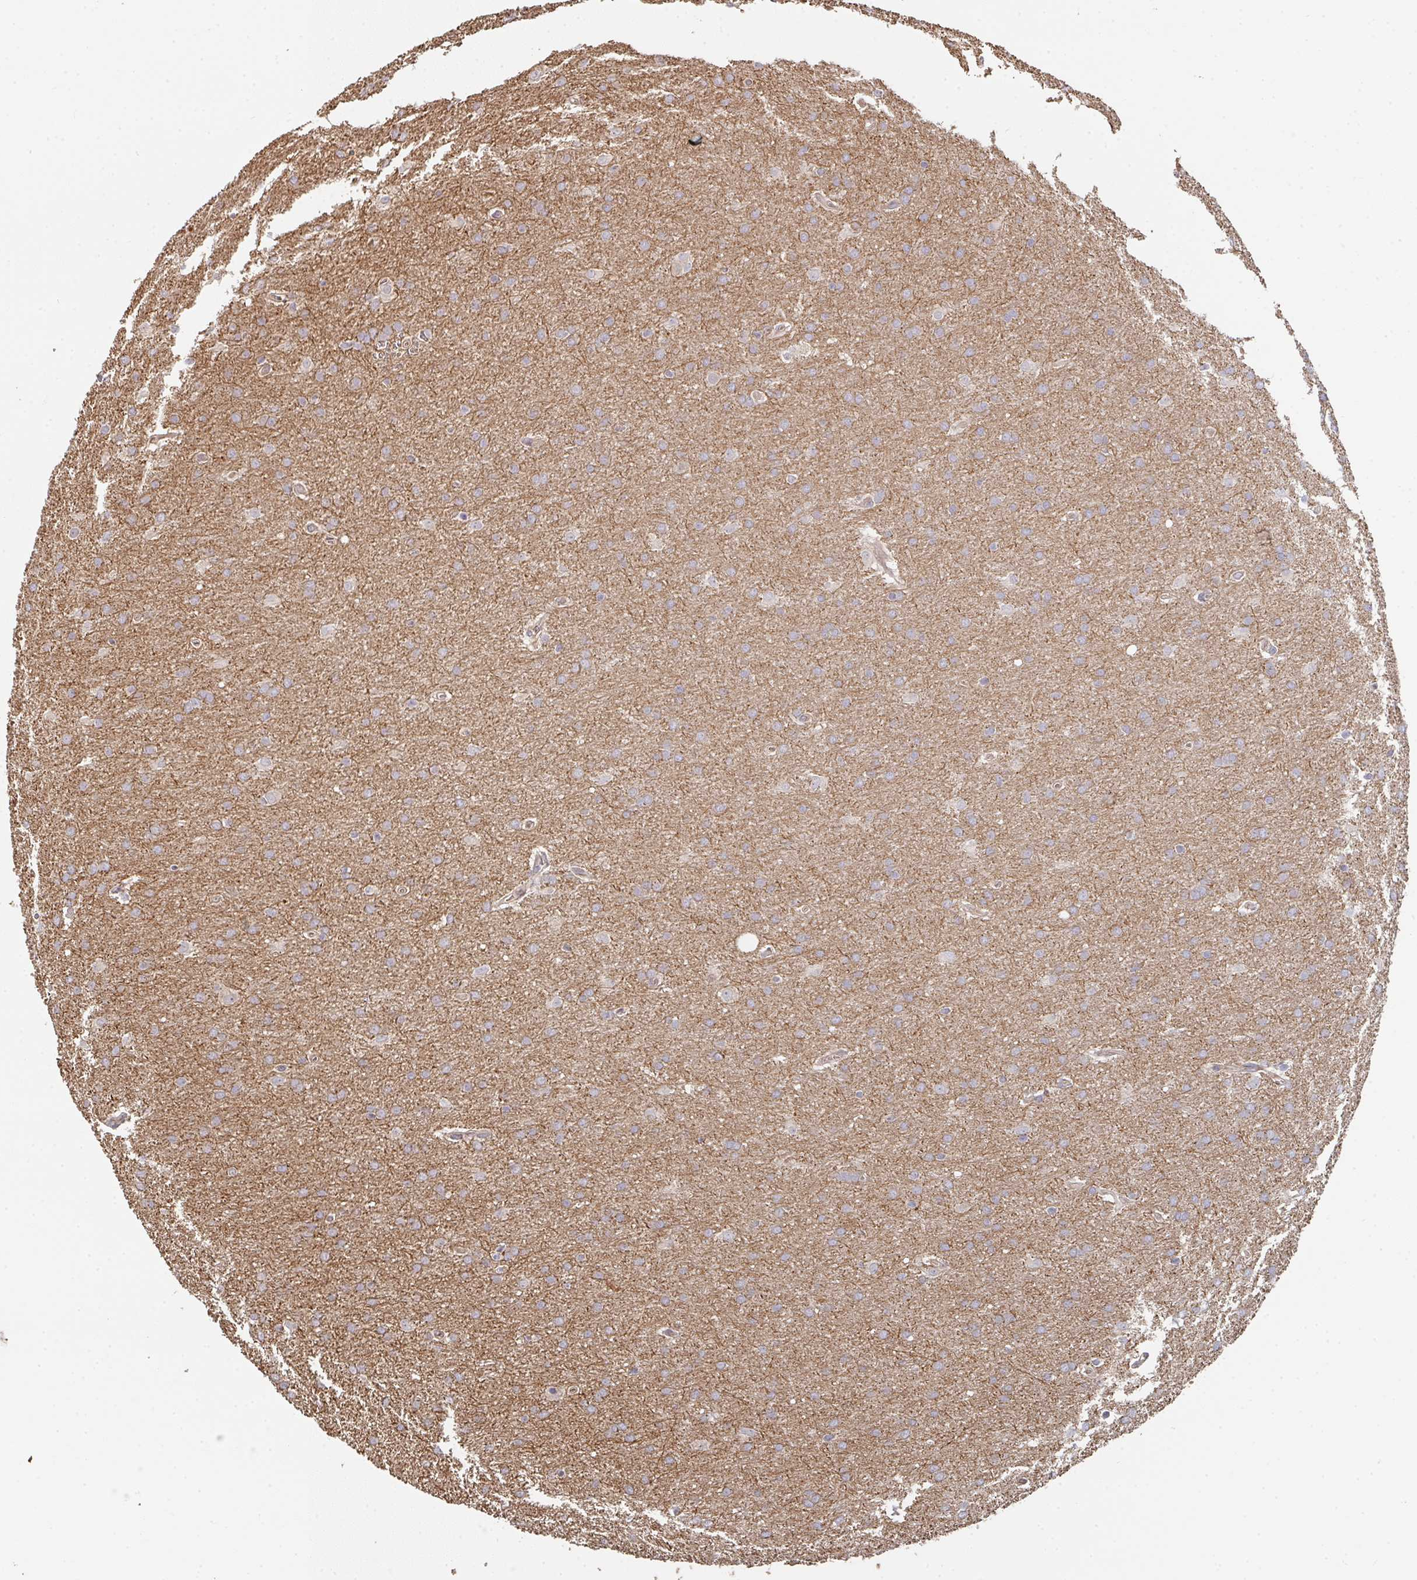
{"staining": {"intensity": "moderate", "quantity": ">75%", "location": "cytoplasmic/membranous"}, "tissue": "glioma", "cell_type": "Tumor cells", "image_type": "cancer", "snomed": [{"axis": "morphology", "description": "Glioma, malignant, Low grade"}, {"axis": "topography", "description": "Brain"}], "caption": "Immunohistochemistry (IHC) (DAB (3,3'-diaminobenzidine)) staining of human malignant glioma (low-grade) exhibits moderate cytoplasmic/membranous protein expression in about >75% of tumor cells.", "gene": "POLG", "patient": {"sex": "female", "age": 32}}